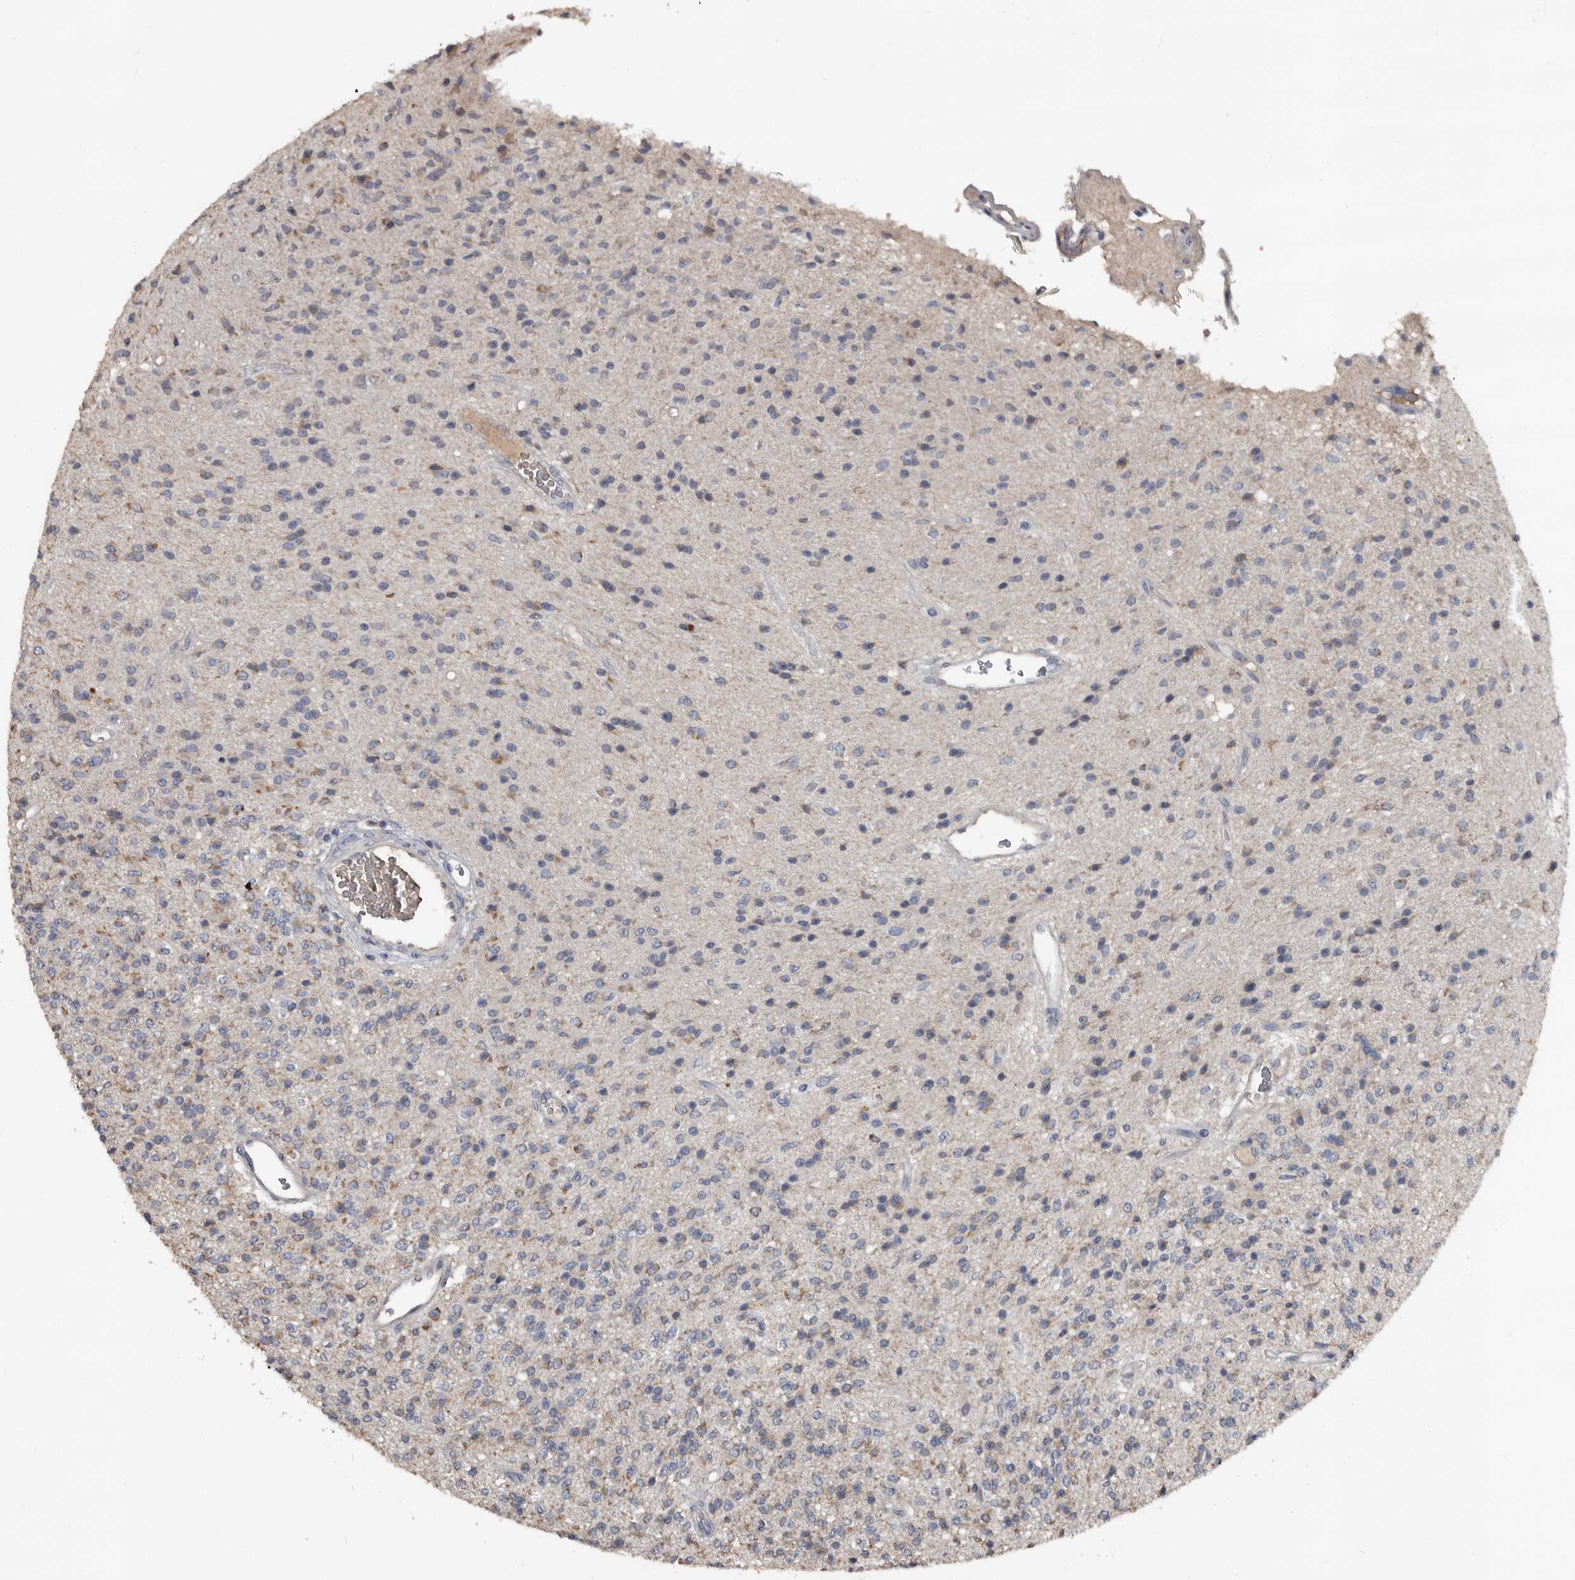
{"staining": {"intensity": "weak", "quantity": "<25%", "location": "cytoplasmic/membranous"}, "tissue": "glioma", "cell_type": "Tumor cells", "image_type": "cancer", "snomed": [{"axis": "morphology", "description": "Glioma, malignant, High grade"}, {"axis": "topography", "description": "Brain"}], "caption": "This is a histopathology image of immunohistochemistry staining of high-grade glioma (malignant), which shows no staining in tumor cells.", "gene": "GREB1", "patient": {"sex": "male", "age": 34}}